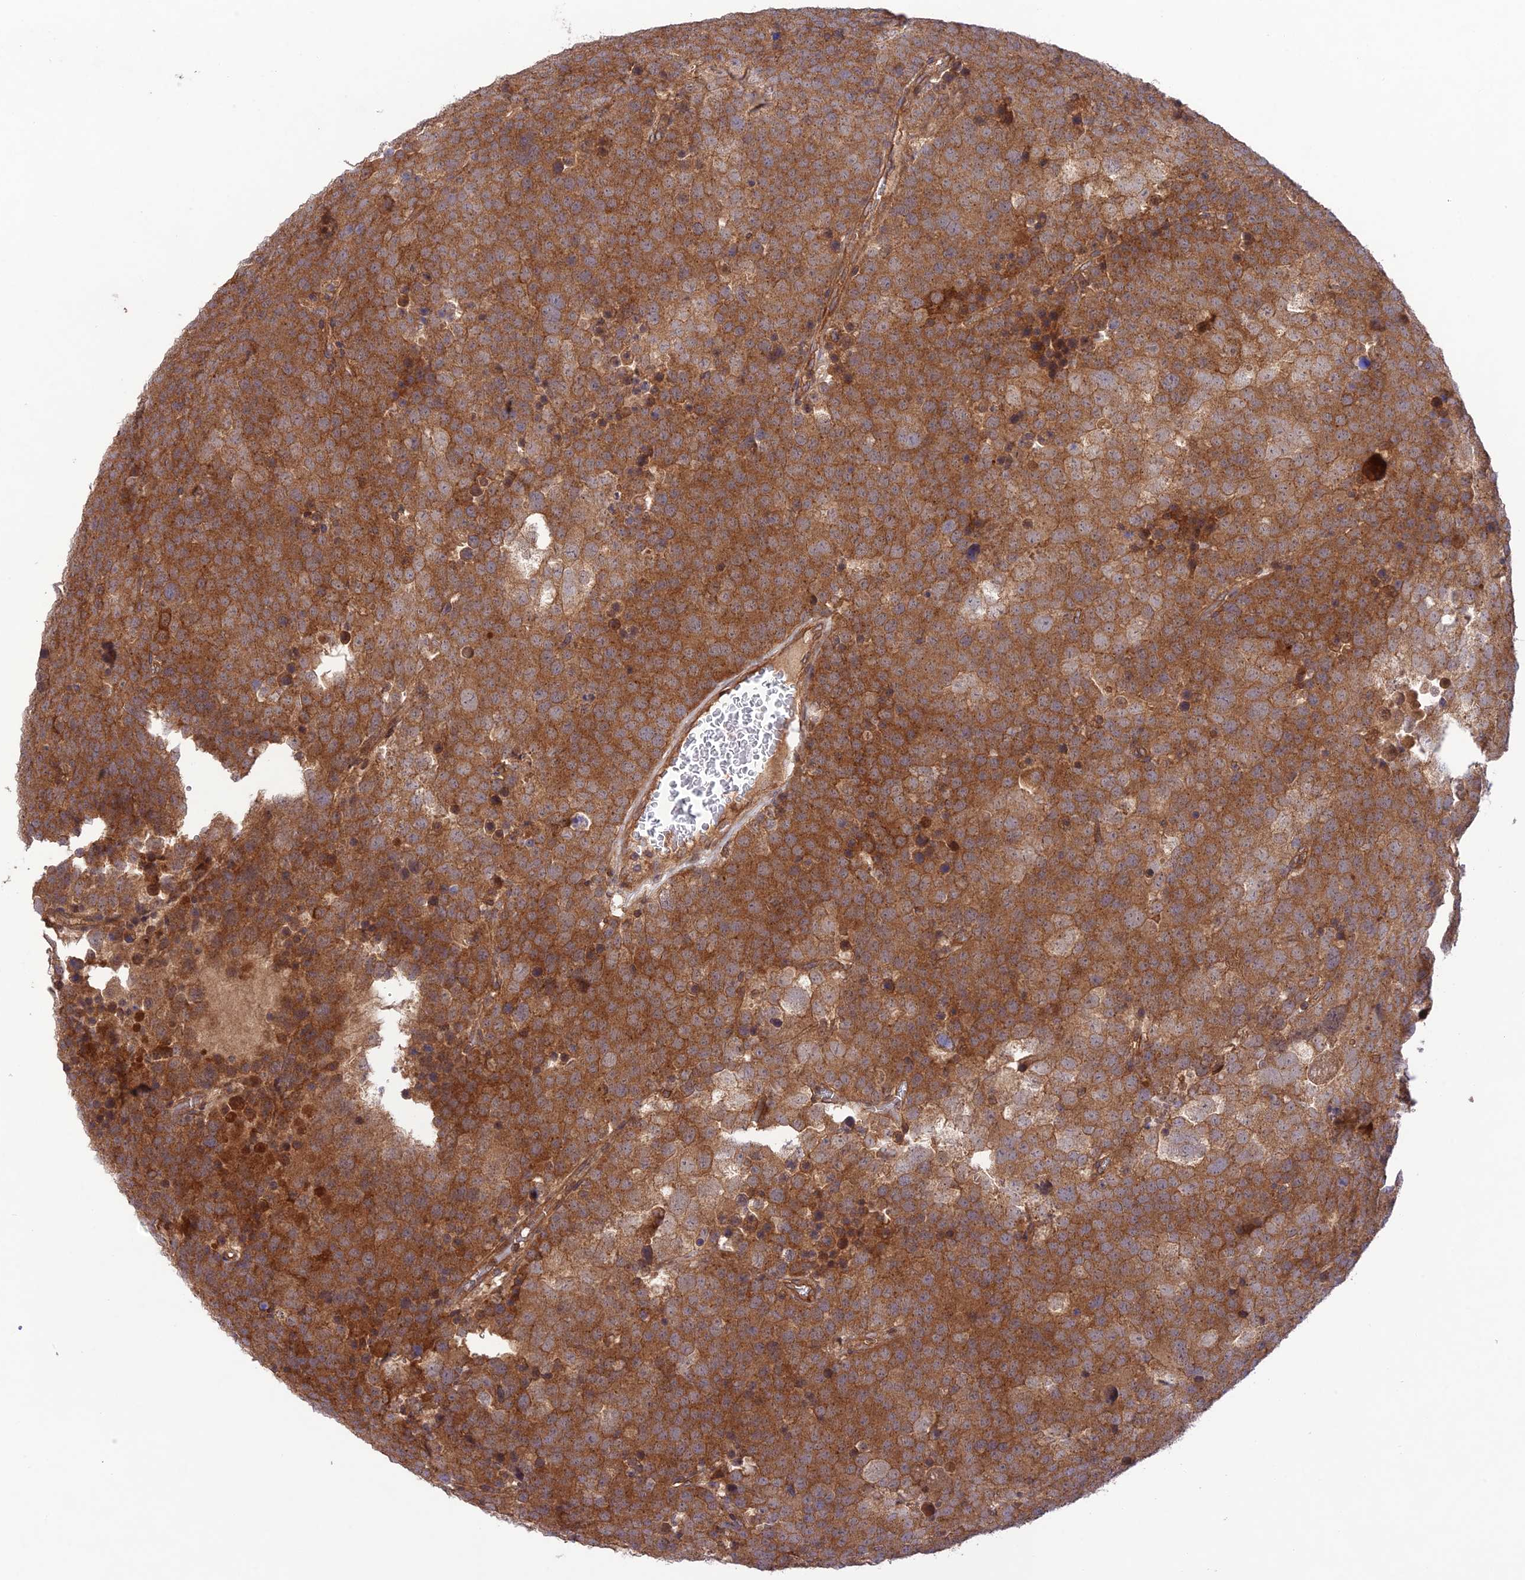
{"staining": {"intensity": "moderate", "quantity": ">75%", "location": "cytoplasmic/membranous"}, "tissue": "testis cancer", "cell_type": "Tumor cells", "image_type": "cancer", "snomed": [{"axis": "morphology", "description": "Seminoma, NOS"}, {"axis": "topography", "description": "Testis"}], "caption": "Immunohistochemical staining of human testis seminoma exhibits medium levels of moderate cytoplasmic/membranous expression in about >75% of tumor cells. Nuclei are stained in blue.", "gene": "FCHSD1", "patient": {"sex": "male", "age": 71}}